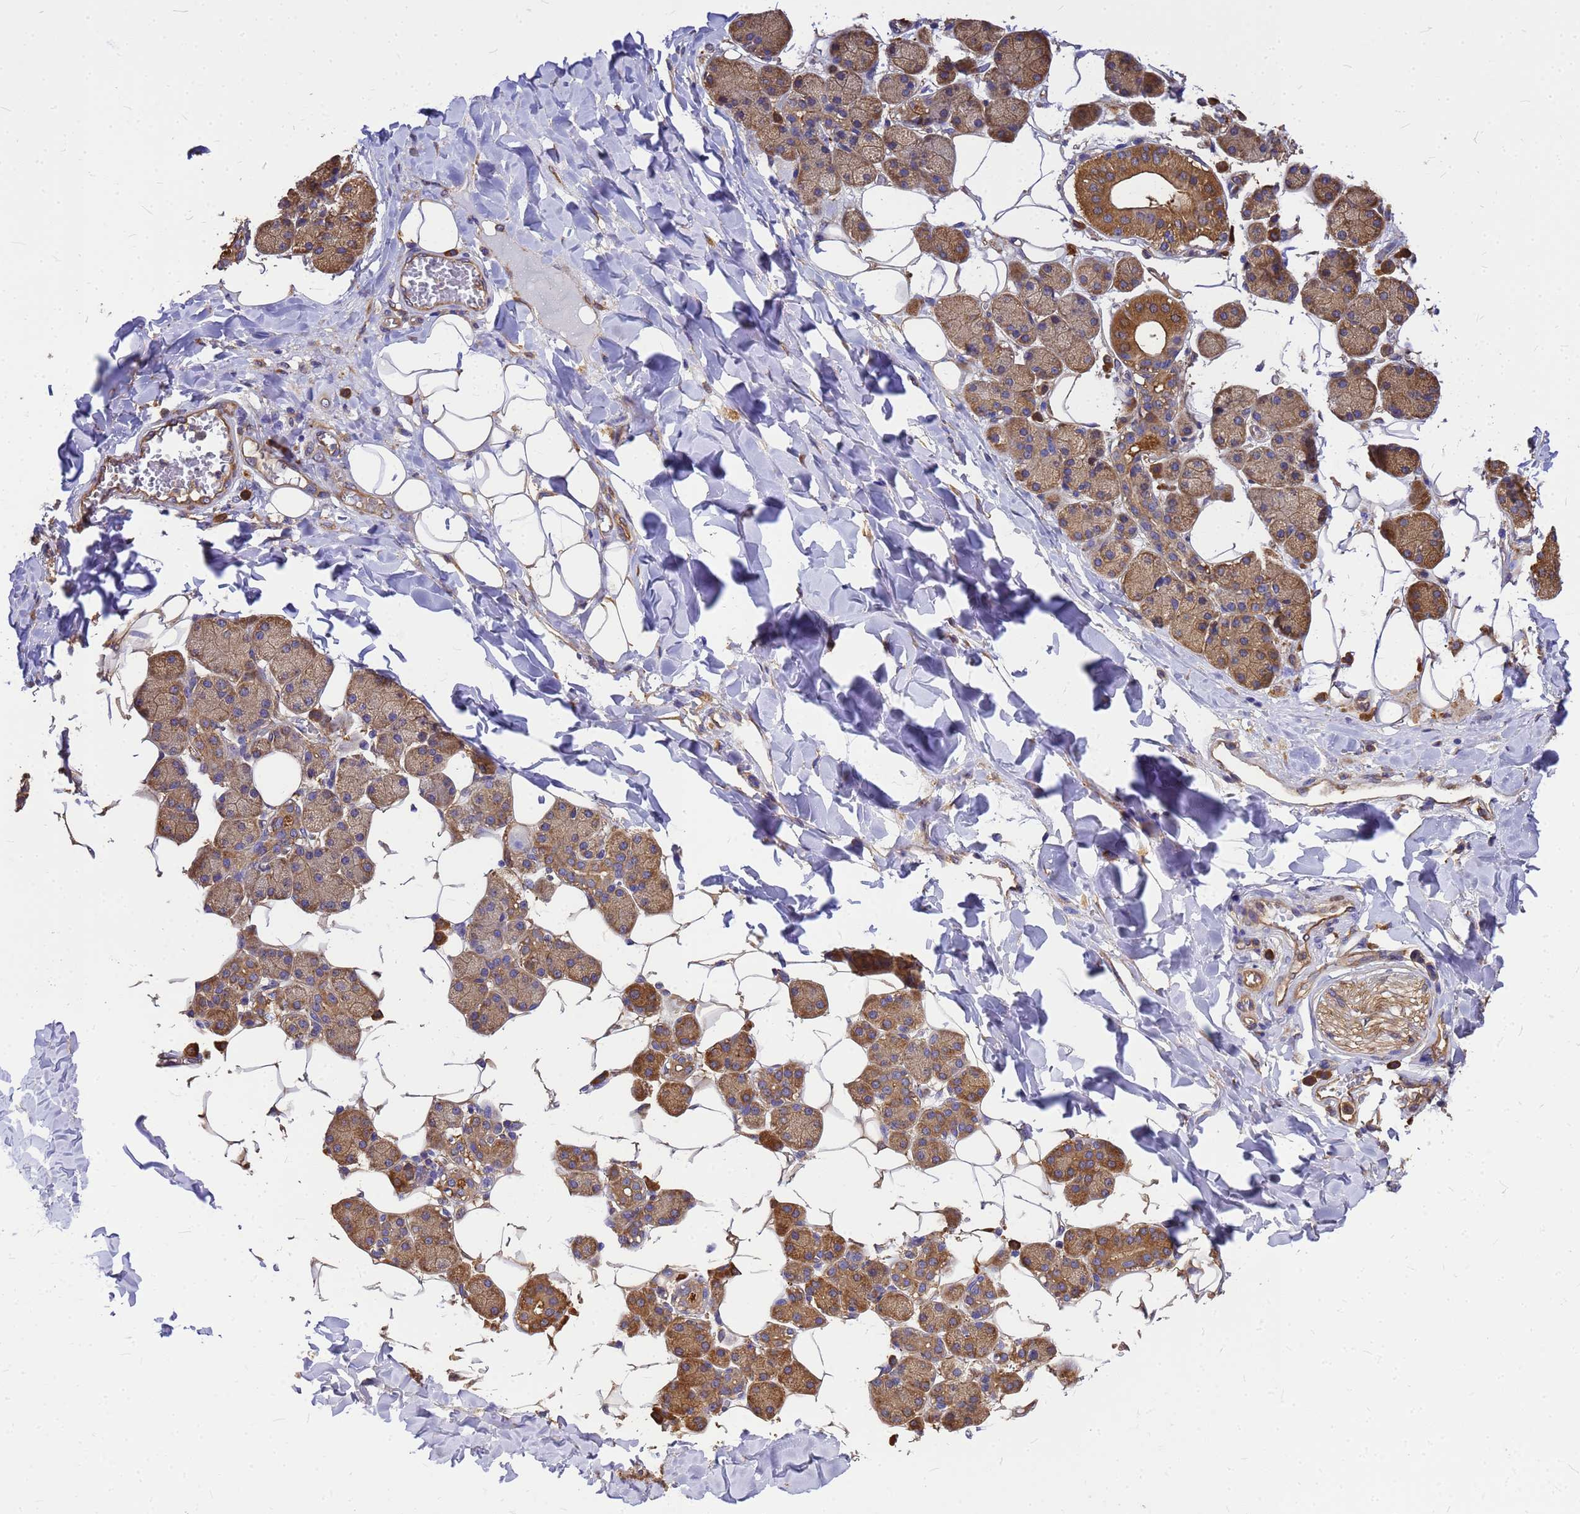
{"staining": {"intensity": "moderate", "quantity": ">75%", "location": "cytoplasmic/membranous"}, "tissue": "salivary gland", "cell_type": "Glandular cells", "image_type": "normal", "snomed": [{"axis": "morphology", "description": "Normal tissue, NOS"}, {"axis": "topography", "description": "Salivary gland"}], "caption": "Protein staining of unremarkable salivary gland demonstrates moderate cytoplasmic/membranous positivity in approximately >75% of glandular cells.", "gene": "GID4", "patient": {"sex": "female", "age": 33}}